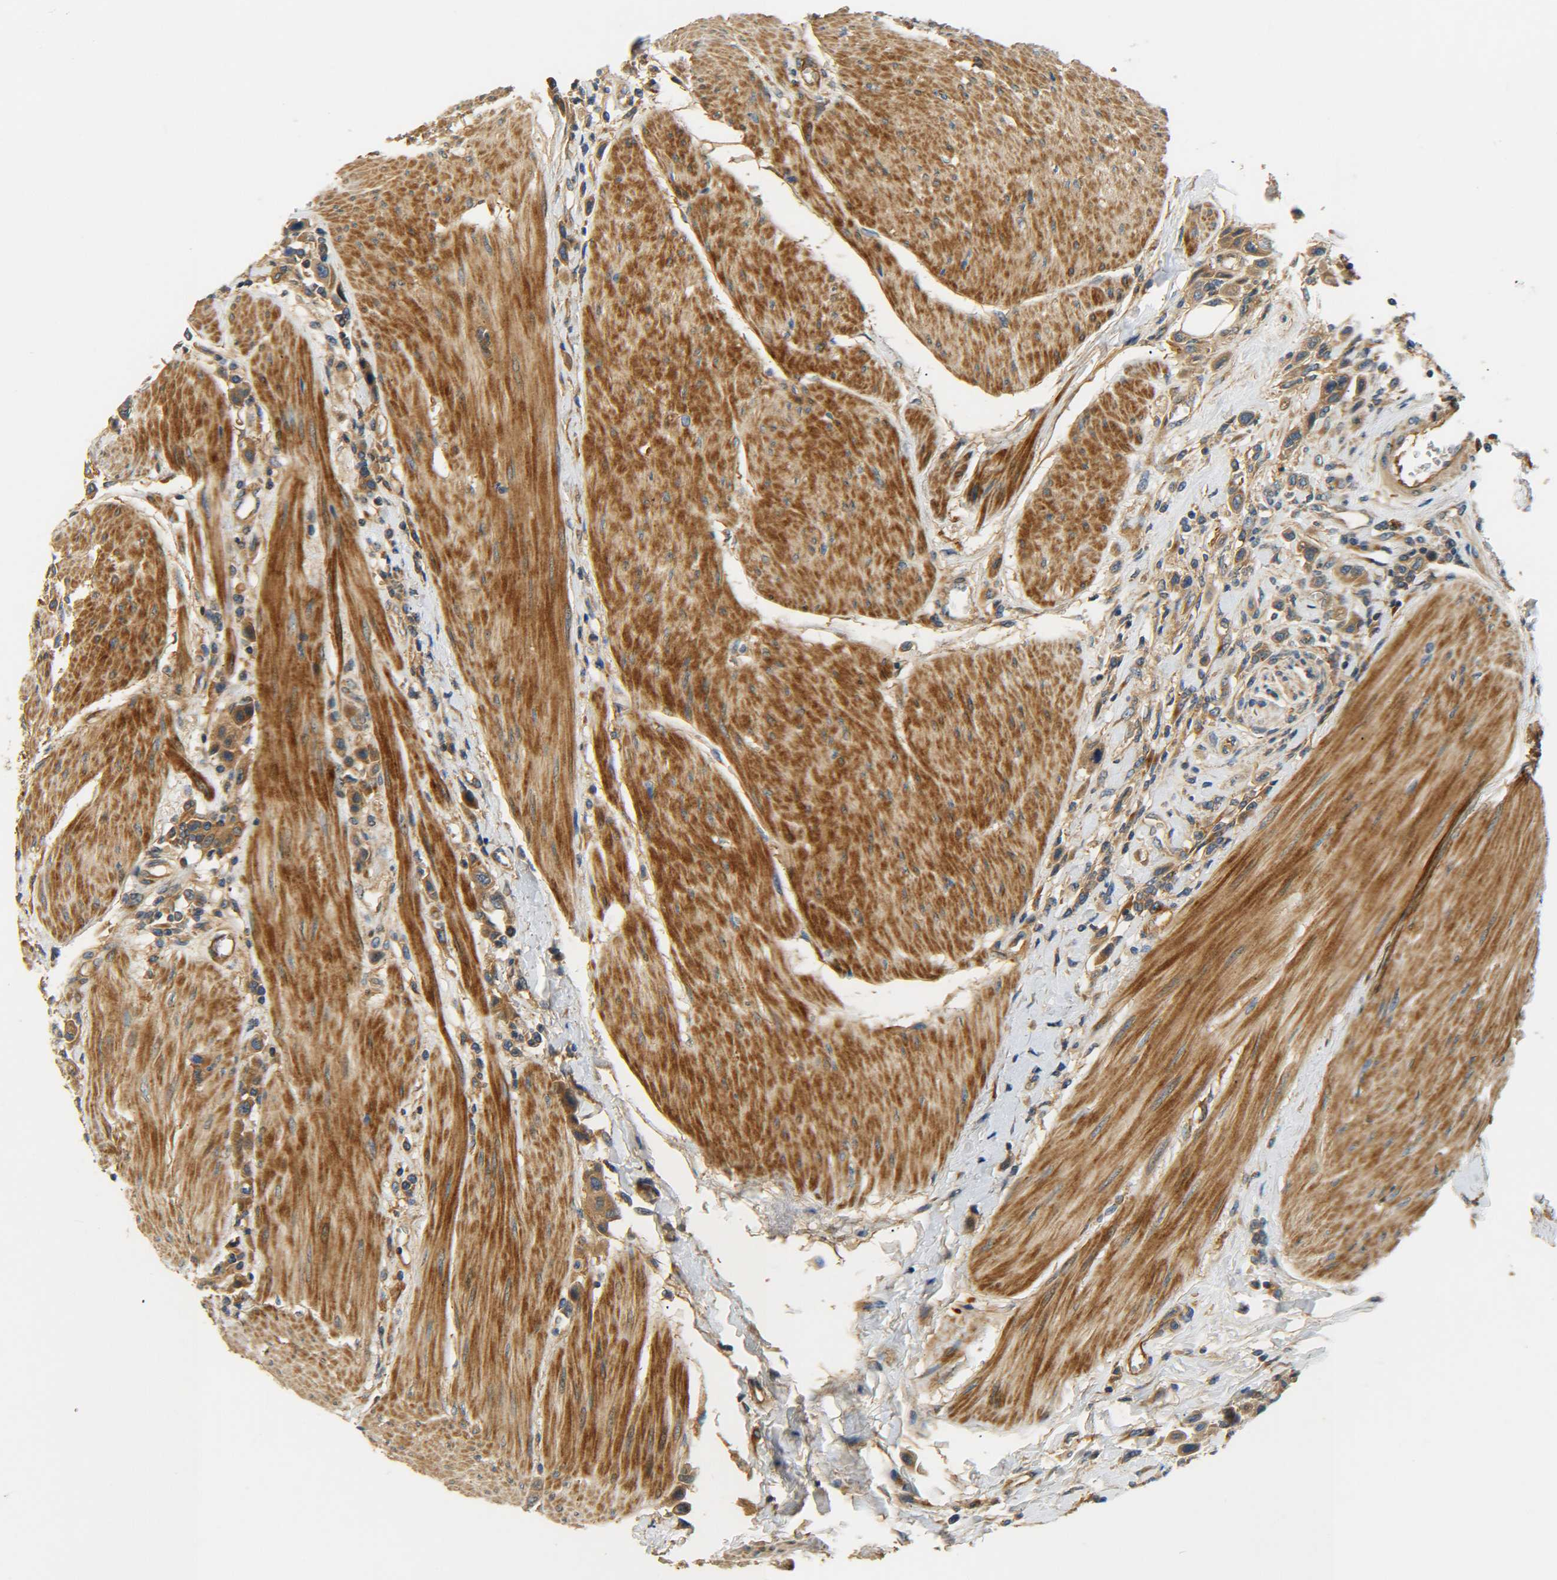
{"staining": {"intensity": "moderate", "quantity": ">75%", "location": "cytoplasmic/membranous"}, "tissue": "urothelial cancer", "cell_type": "Tumor cells", "image_type": "cancer", "snomed": [{"axis": "morphology", "description": "Urothelial carcinoma, High grade"}, {"axis": "topography", "description": "Urinary bladder"}], "caption": "A photomicrograph of human urothelial cancer stained for a protein reveals moderate cytoplasmic/membranous brown staining in tumor cells.", "gene": "LRCH3", "patient": {"sex": "male", "age": 50}}